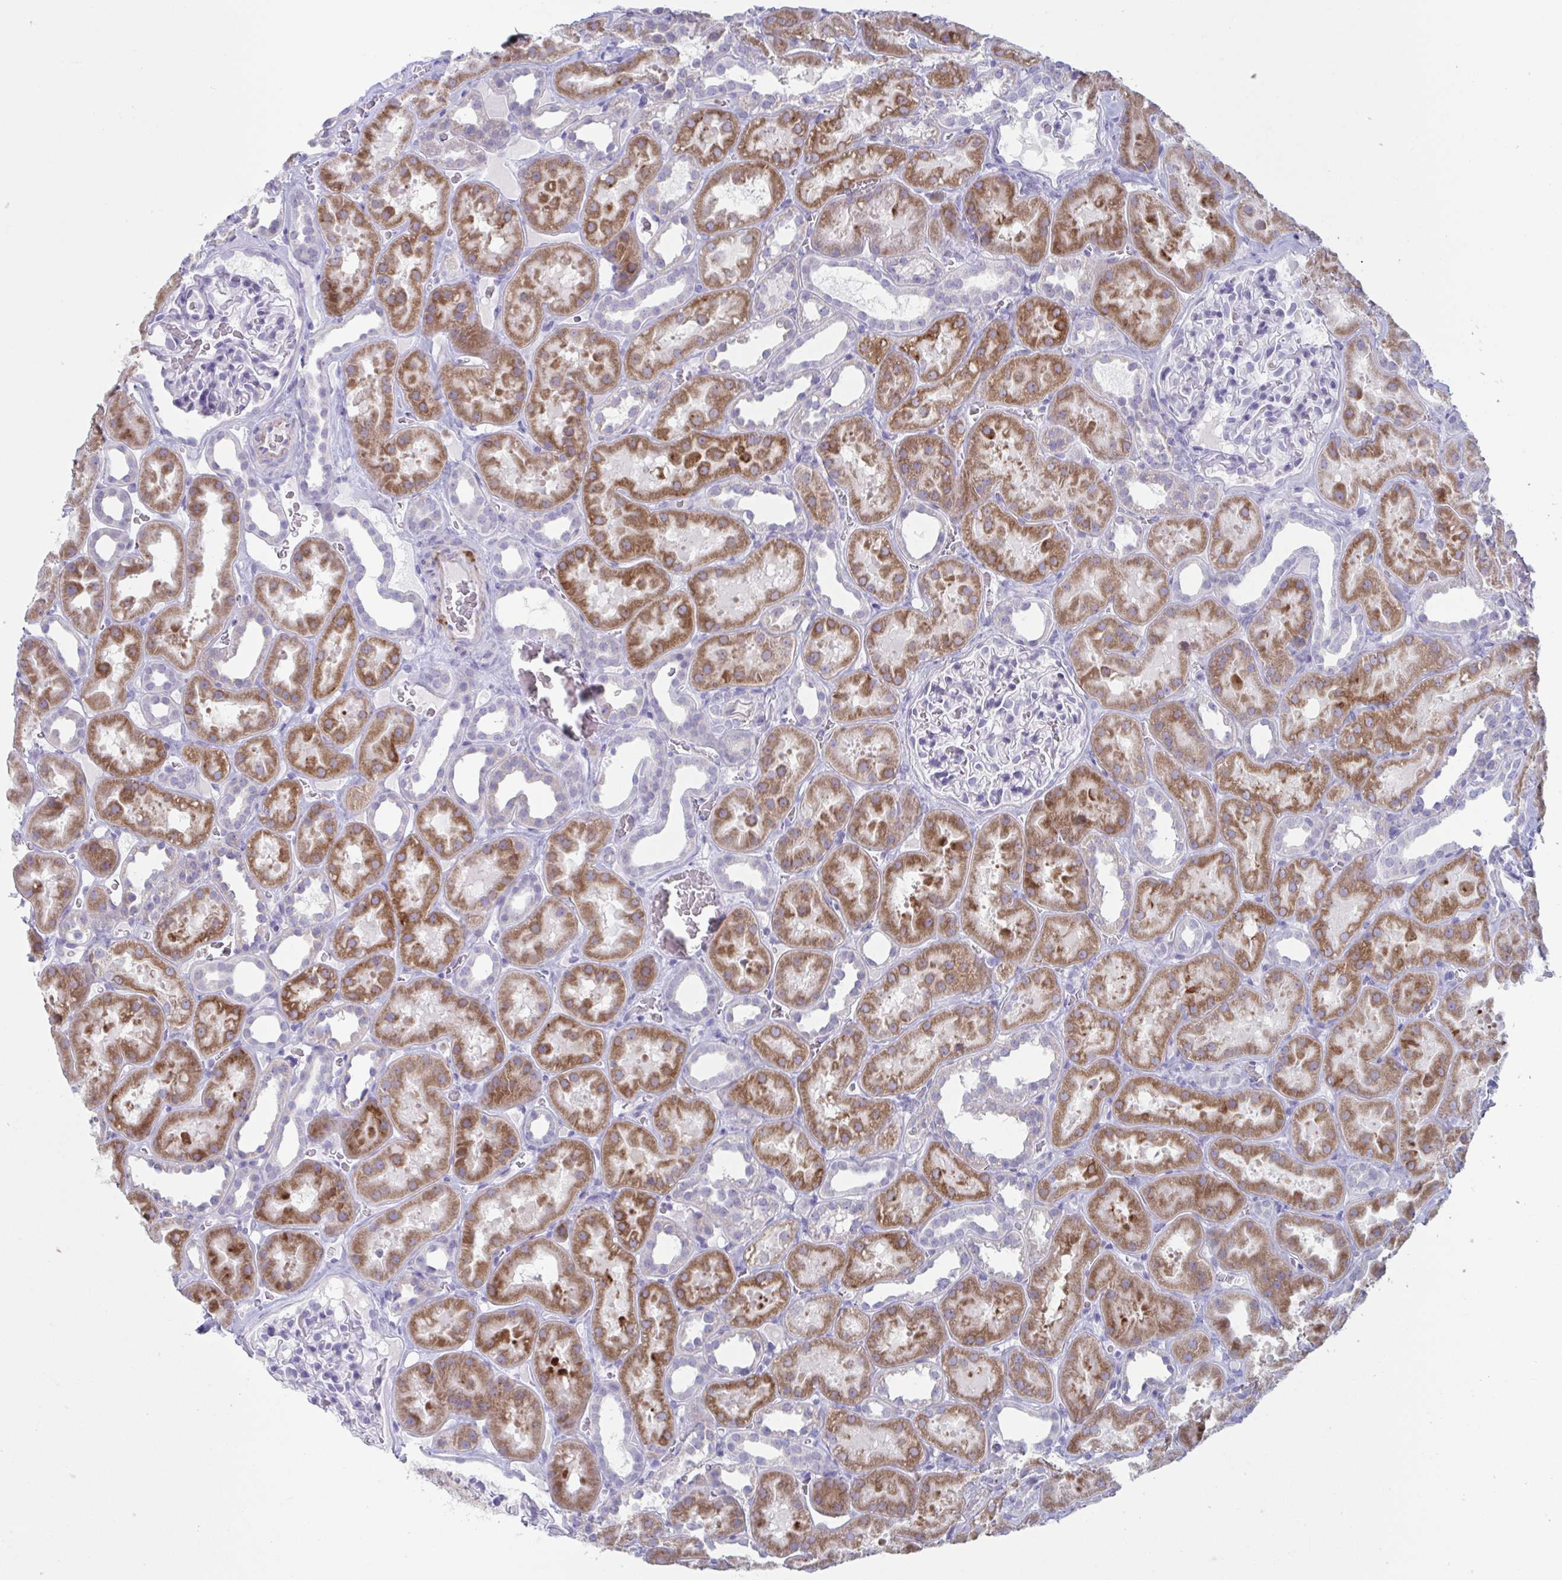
{"staining": {"intensity": "negative", "quantity": "none", "location": "none"}, "tissue": "kidney", "cell_type": "Cells in glomeruli", "image_type": "normal", "snomed": [{"axis": "morphology", "description": "Normal tissue, NOS"}, {"axis": "topography", "description": "Kidney"}], "caption": "A high-resolution micrograph shows IHC staining of unremarkable kidney, which demonstrates no significant positivity in cells in glomeruli.", "gene": "CYP4F11", "patient": {"sex": "female", "age": 41}}